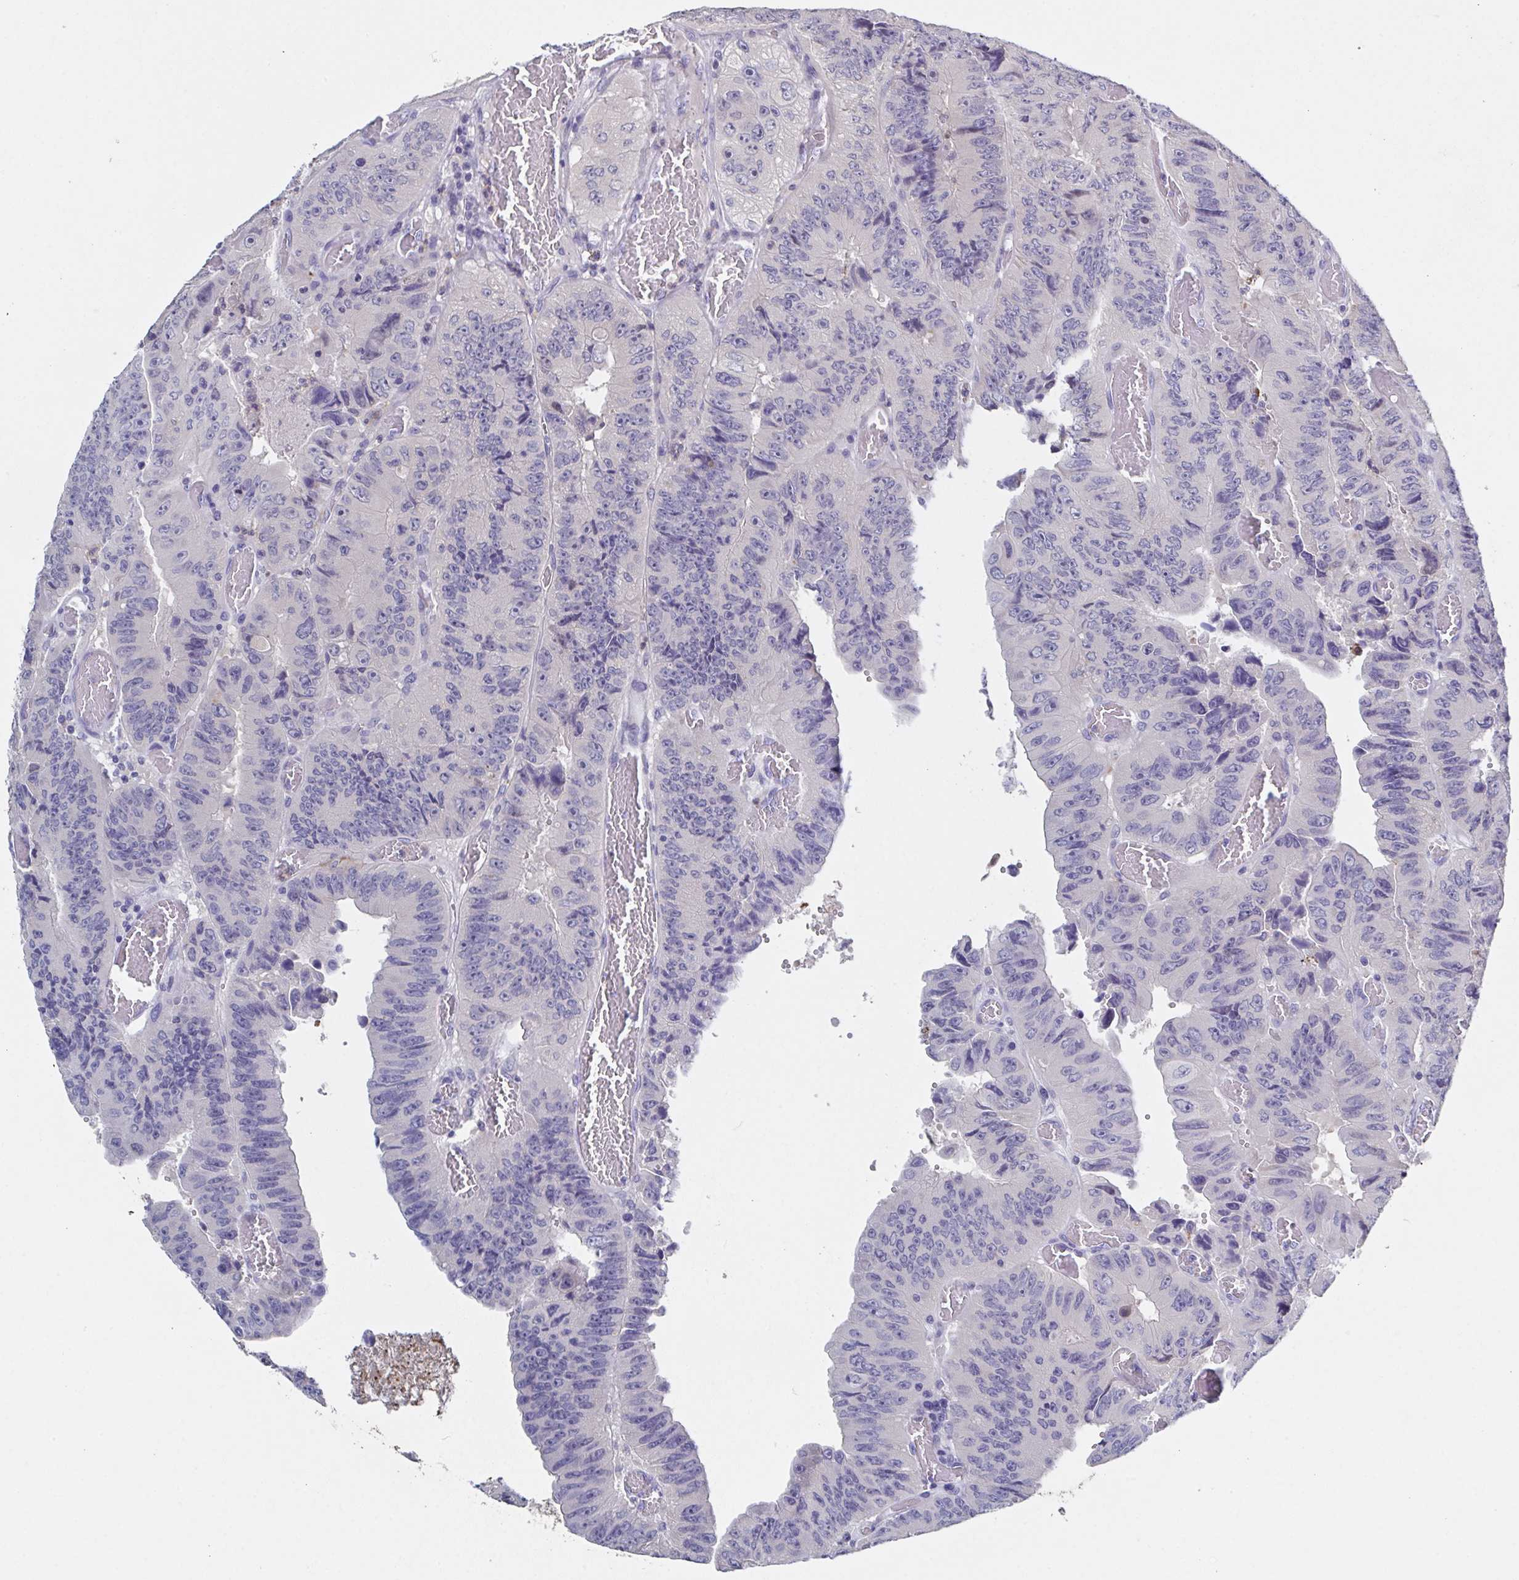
{"staining": {"intensity": "negative", "quantity": "none", "location": "none"}, "tissue": "colorectal cancer", "cell_type": "Tumor cells", "image_type": "cancer", "snomed": [{"axis": "morphology", "description": "Adenocarcinoma, NOS"}, {"axis": "topography", "description": "Colon"}], "caption": "Tumor cells are negative for brown protein staining in colorectal adenocarcinoma.", "gene": "SSC4D", "patient": {"sex": "female", "age": 84}}